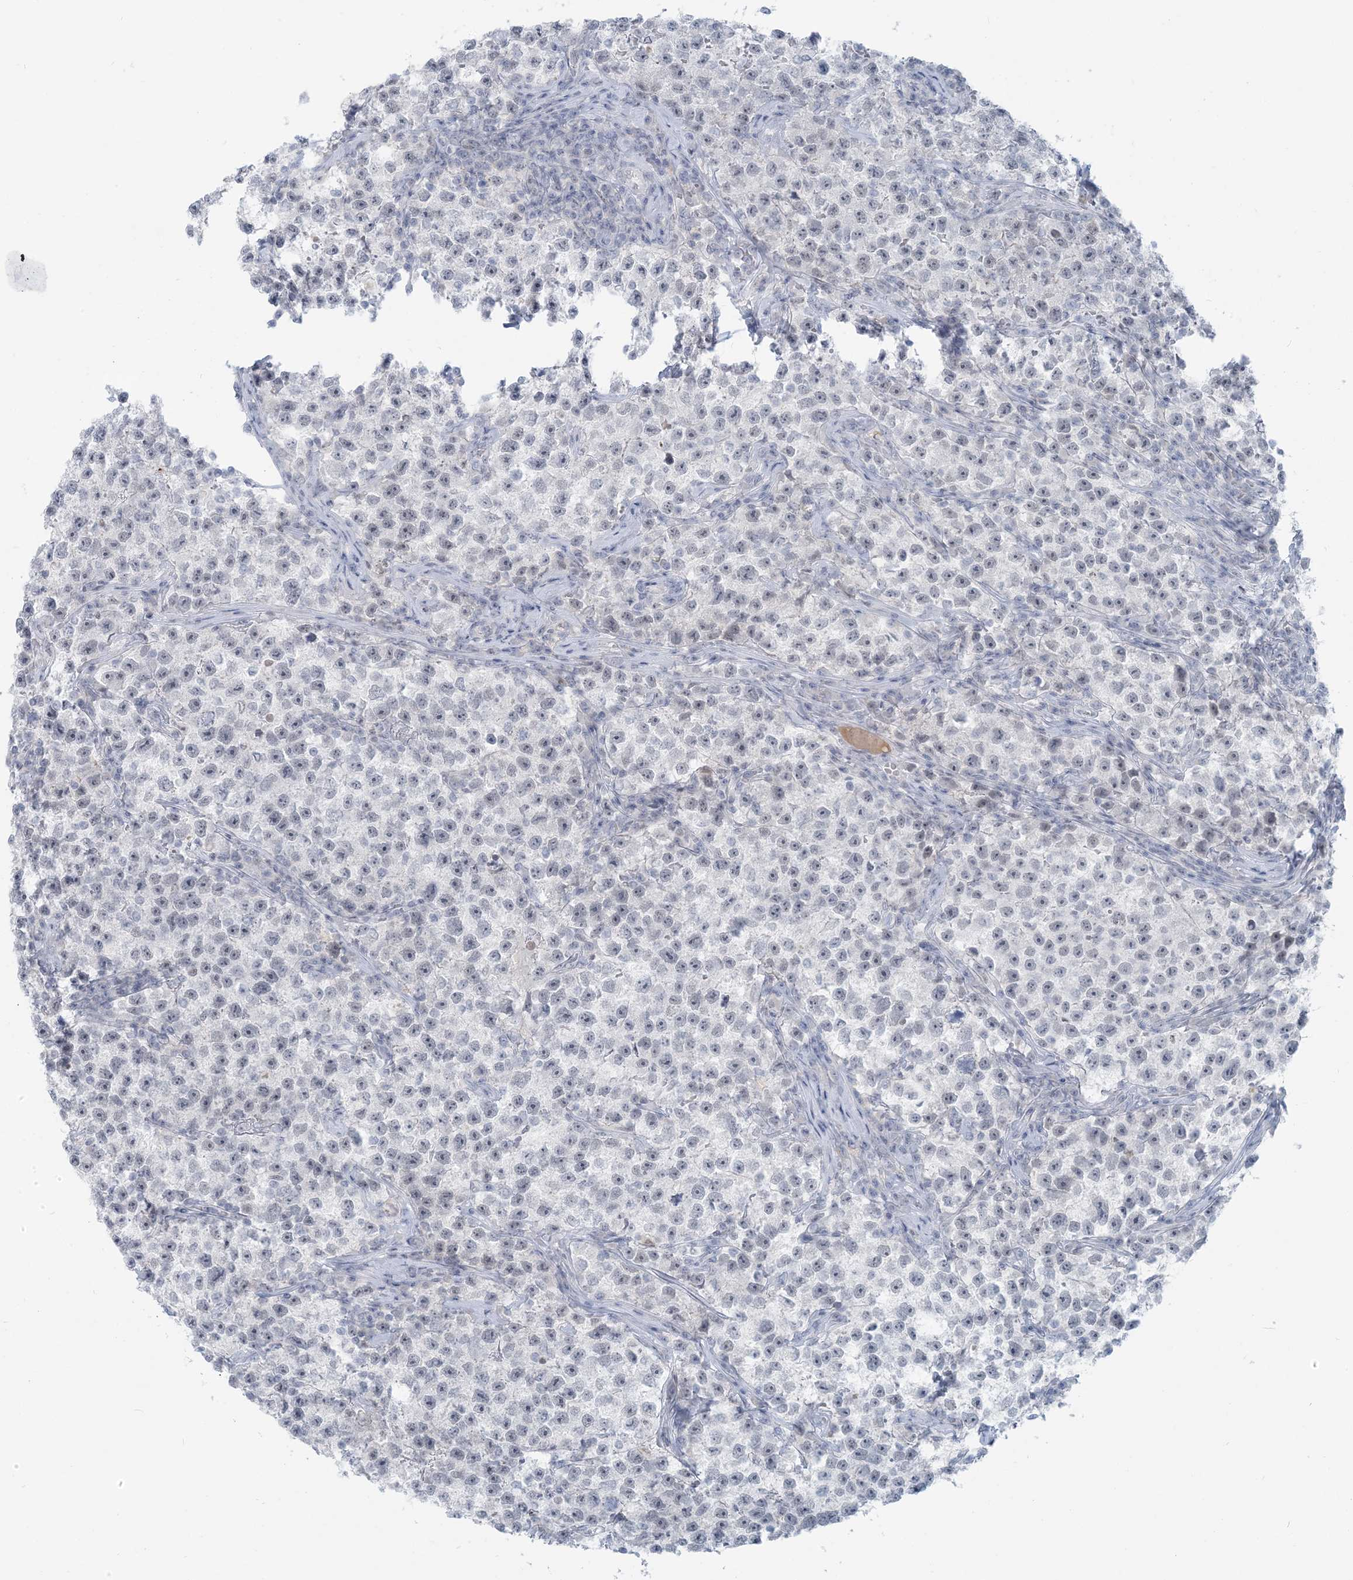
{"staining": {"intensity": "negative", "quantity": "none", "location": "none"}, "tissue": "testis cancer", "cell_type": "Tumor cells", "image_type": "cancer", "snomed": [{"axis": "morphology", "description": "Seminoma, NOS"}, {"axis": "topography", "description": "Testis"}], "caption": "DAB (3,3'-diaminobenzidine) immunohistochemical staining of human testis seminoma exhibits no significant positivity in tumor cells.", "gene": "SCML1", "patient": {"sex": "male", "age": 22}}